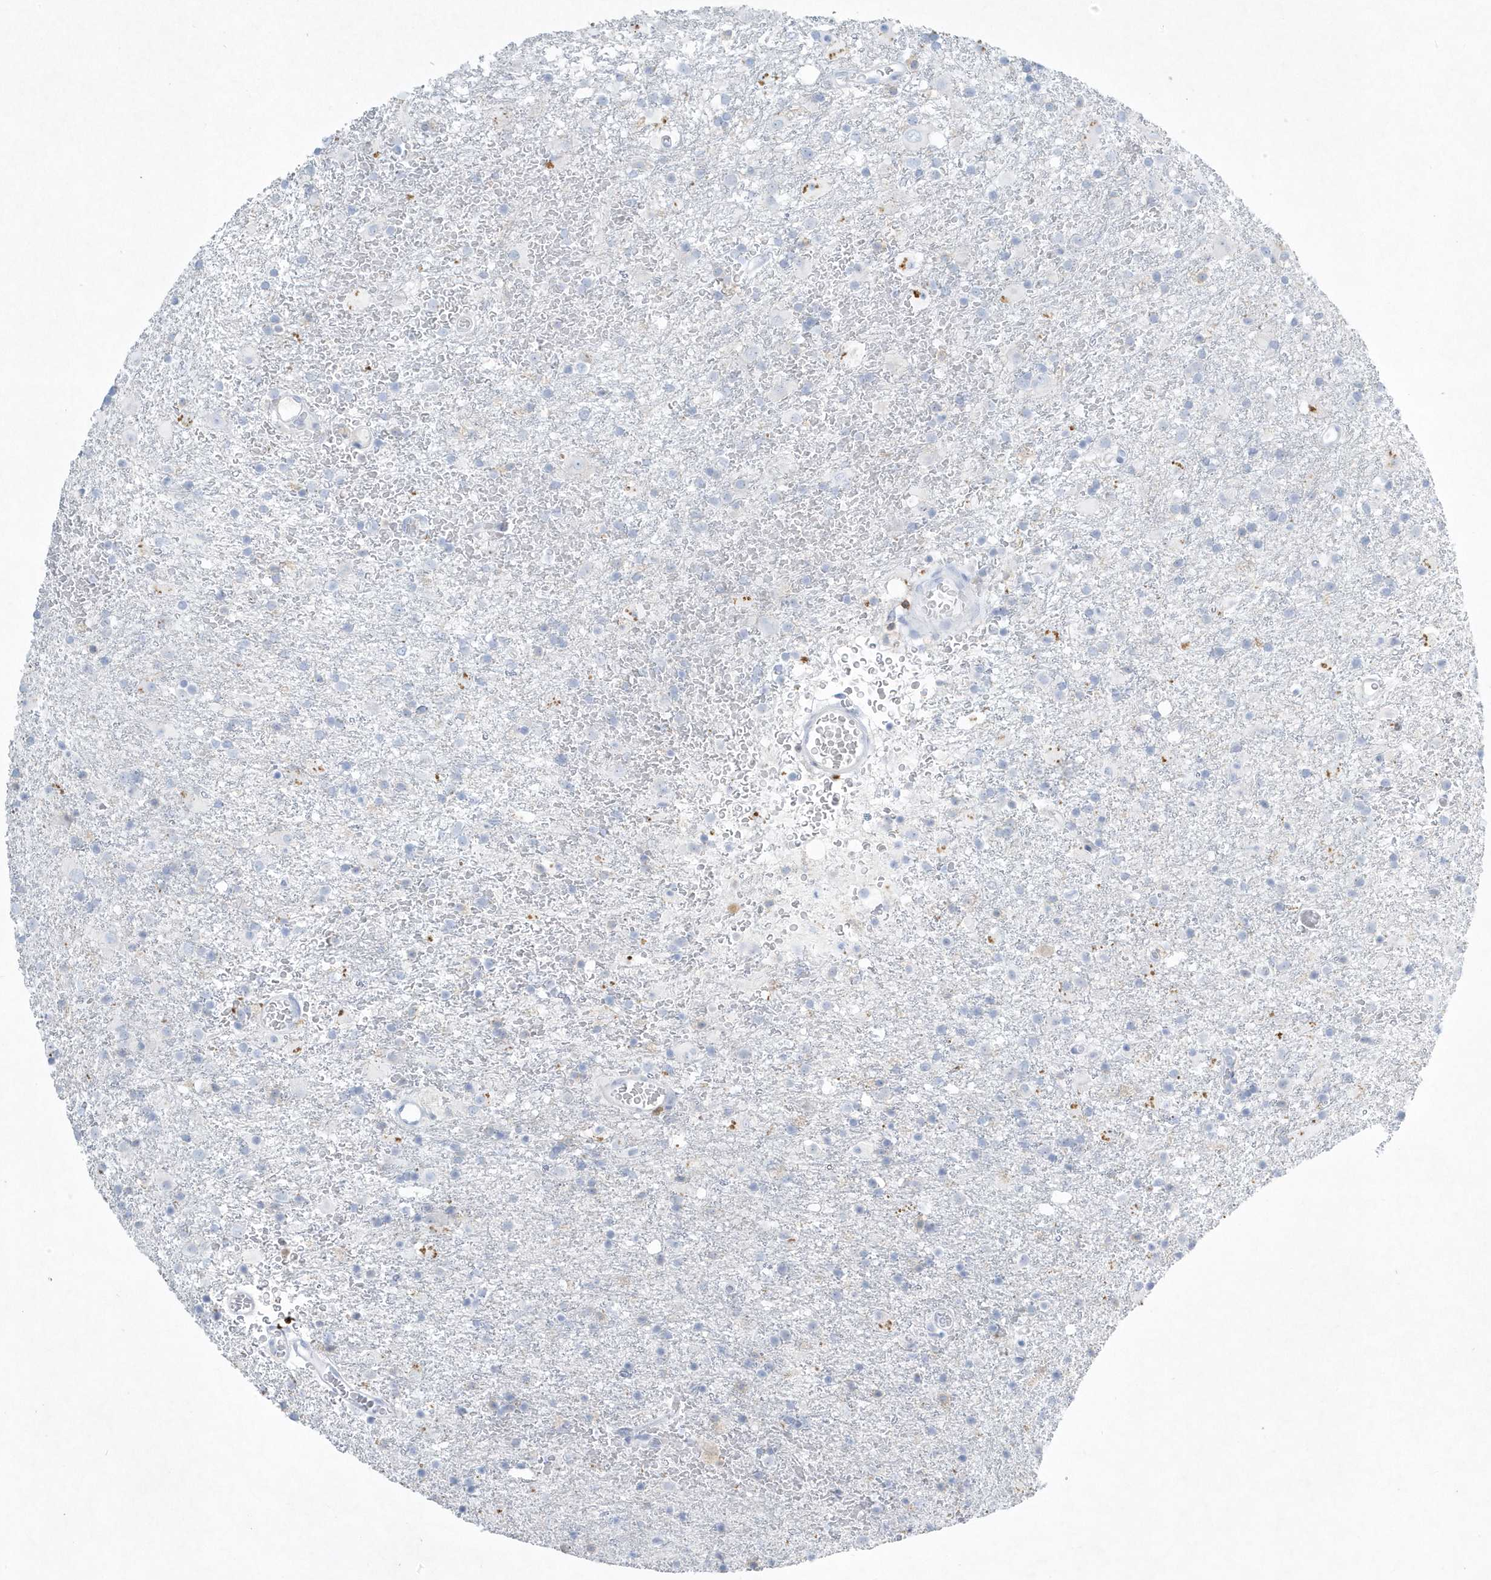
{"staining": {"intensity": "negative", "quantity": "none", "location": "none"}, "tissue": "glioma", "cell_type": "Tumor cells", "image_type": "cancer", "snomed": [{"axis": "morphology", "description": "Glioma, malignant, Low grade"}, {"axis": "topography", "description": "Brain"}], "caption": "This is a image of immunohistochemistry staining of glioma, which shows no positivity in tumor cells.", "gene": "PSD4", "patient": {"sex": "male", "age": 65}}